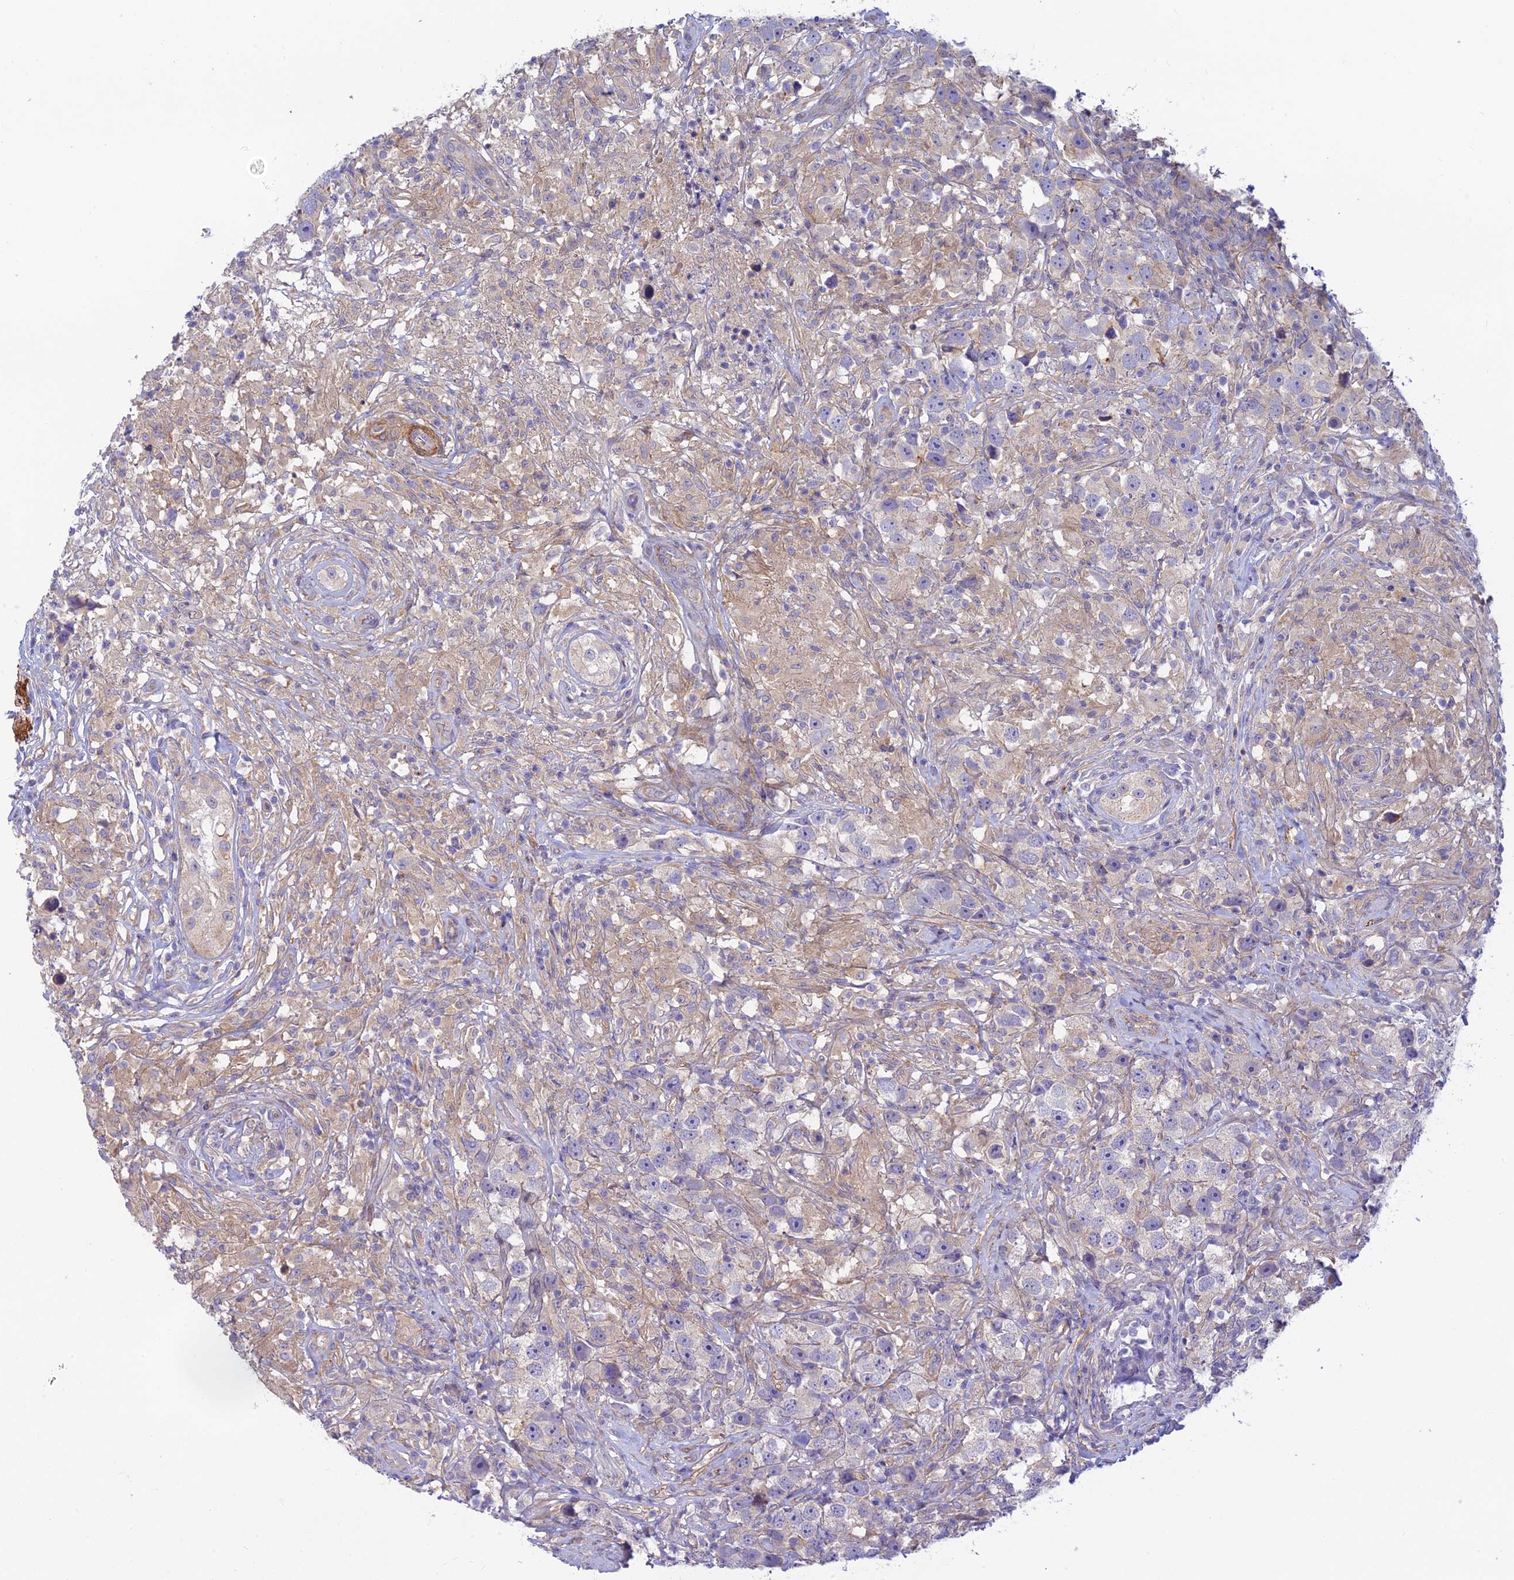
{"staining": {"intensity": "negative", "quantity": "none", "location": "none"}, "tissue": "testis cancer", "cell_type": "Tumor cells", "image_type": "cancer", "snomed": [{"axis": "morphology", "description": "Seminoma, NOS"}, {"axis": "topography", "description": "Testis"}], "caption": "An image of human testis cancer (seminoma) is negative for staining in tumor cells.", "gene": "FBXW4", "patient": {"sex": "male", "age": 49}}